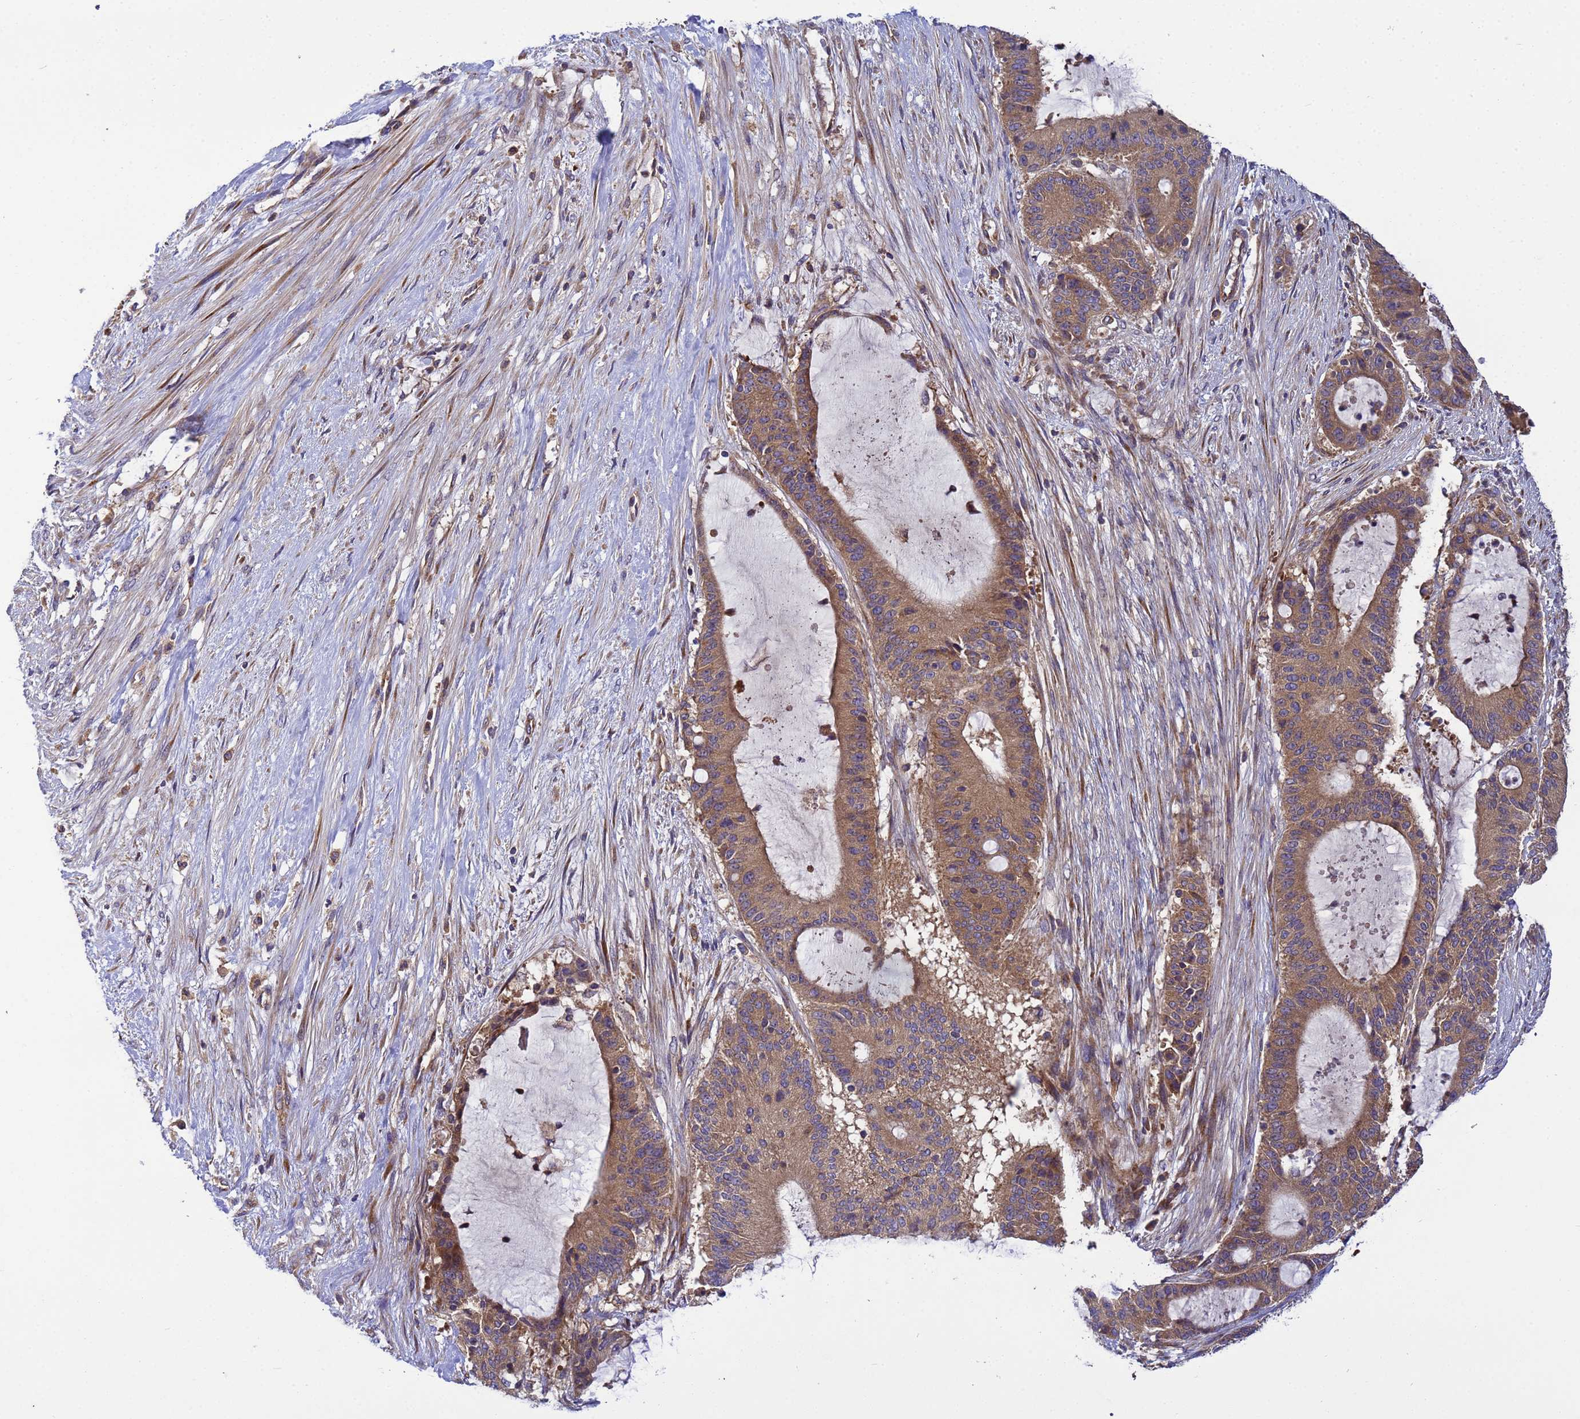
{"staining": {"intensity": "moderate", "quantity": ">75%", "location": "cytoplasmic/membranous"}, "tissue": "liver cancer", "cell_type": "Tumor cells", "image_type": "cancer", "snomed": [{"axis": "morphology", "description": "Normal tissue, NOS"}, {"axis": "morphology", "description": "Cholangiocarcinoma"}, {"axis": "topography", "description": "Liver"}, {"axis": "topography", "description": "Peripheral nerve tissue"}], "caption": "Moderate cytoplasmic/membranous staining for a protein is appreciated in about >75% of tumor cells of liver cancer (cholangiocarcinoma) using immunohistochemistry.", "gene": "BECN1", "patient": {"sex": "female", "age": 73}}